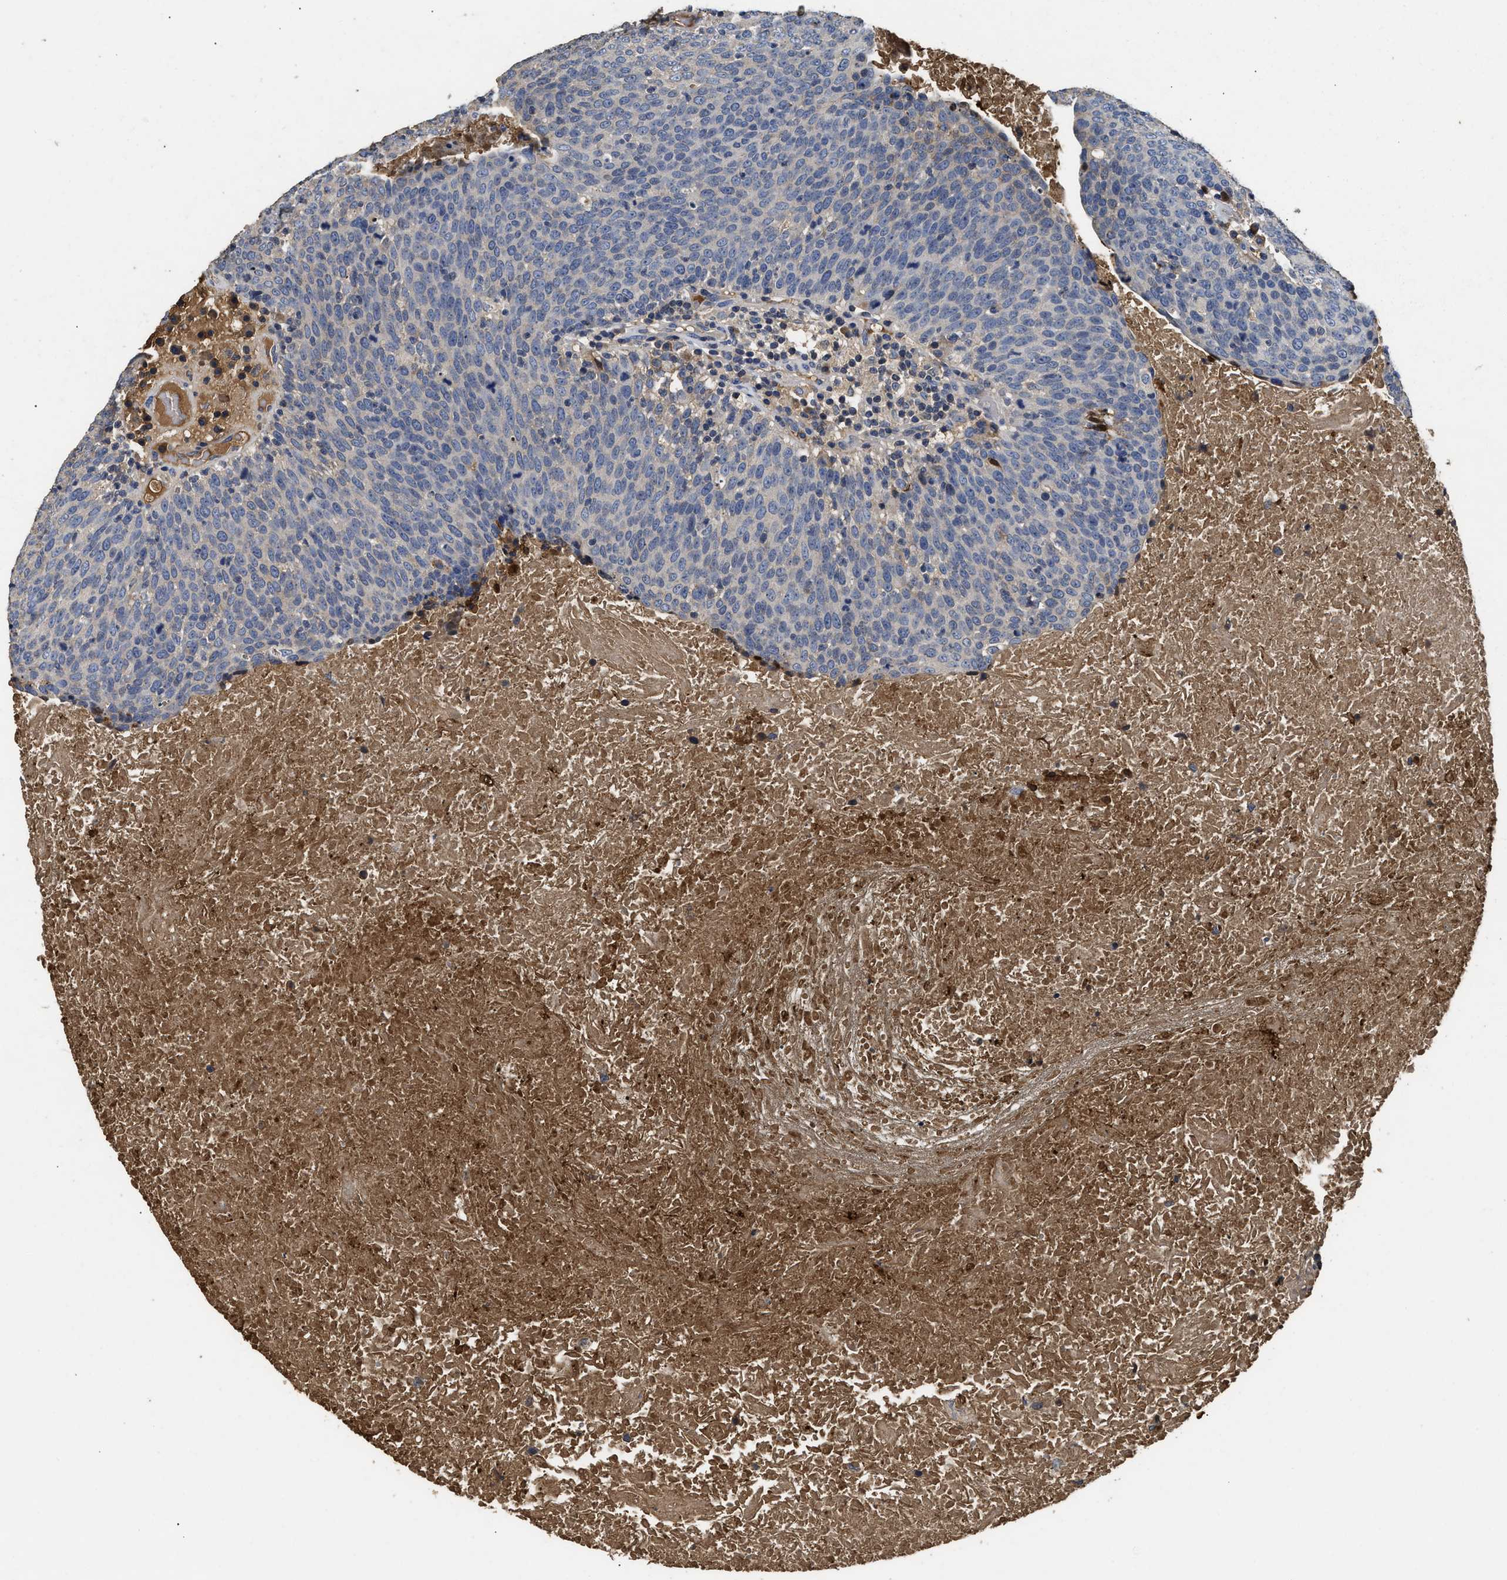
{"staining": {"intensity": "negative", "quantity": "none", "location": "none"}, "tissue": "head and neck cancer", "cell_type": "Tumor cells", "image_type": "cancer", "snomed": [{"axis": "morphology", "description": "Squamous cell carcinoma, NOS"}, {"axis": "morphology", "description": "Squamous cell carcinoma, metastatic, NOS"}, {"axis": "topography", "description": "Lymph node"}, {"axis": "topography", "description": "Head-Neck"}], "caption": "Head and neck cancer stained for a protein using immunohistochemistry (IHC) displays no staining tumor cells.", "gene": "C3", "patient": {"sex": "male", "age": 62}}